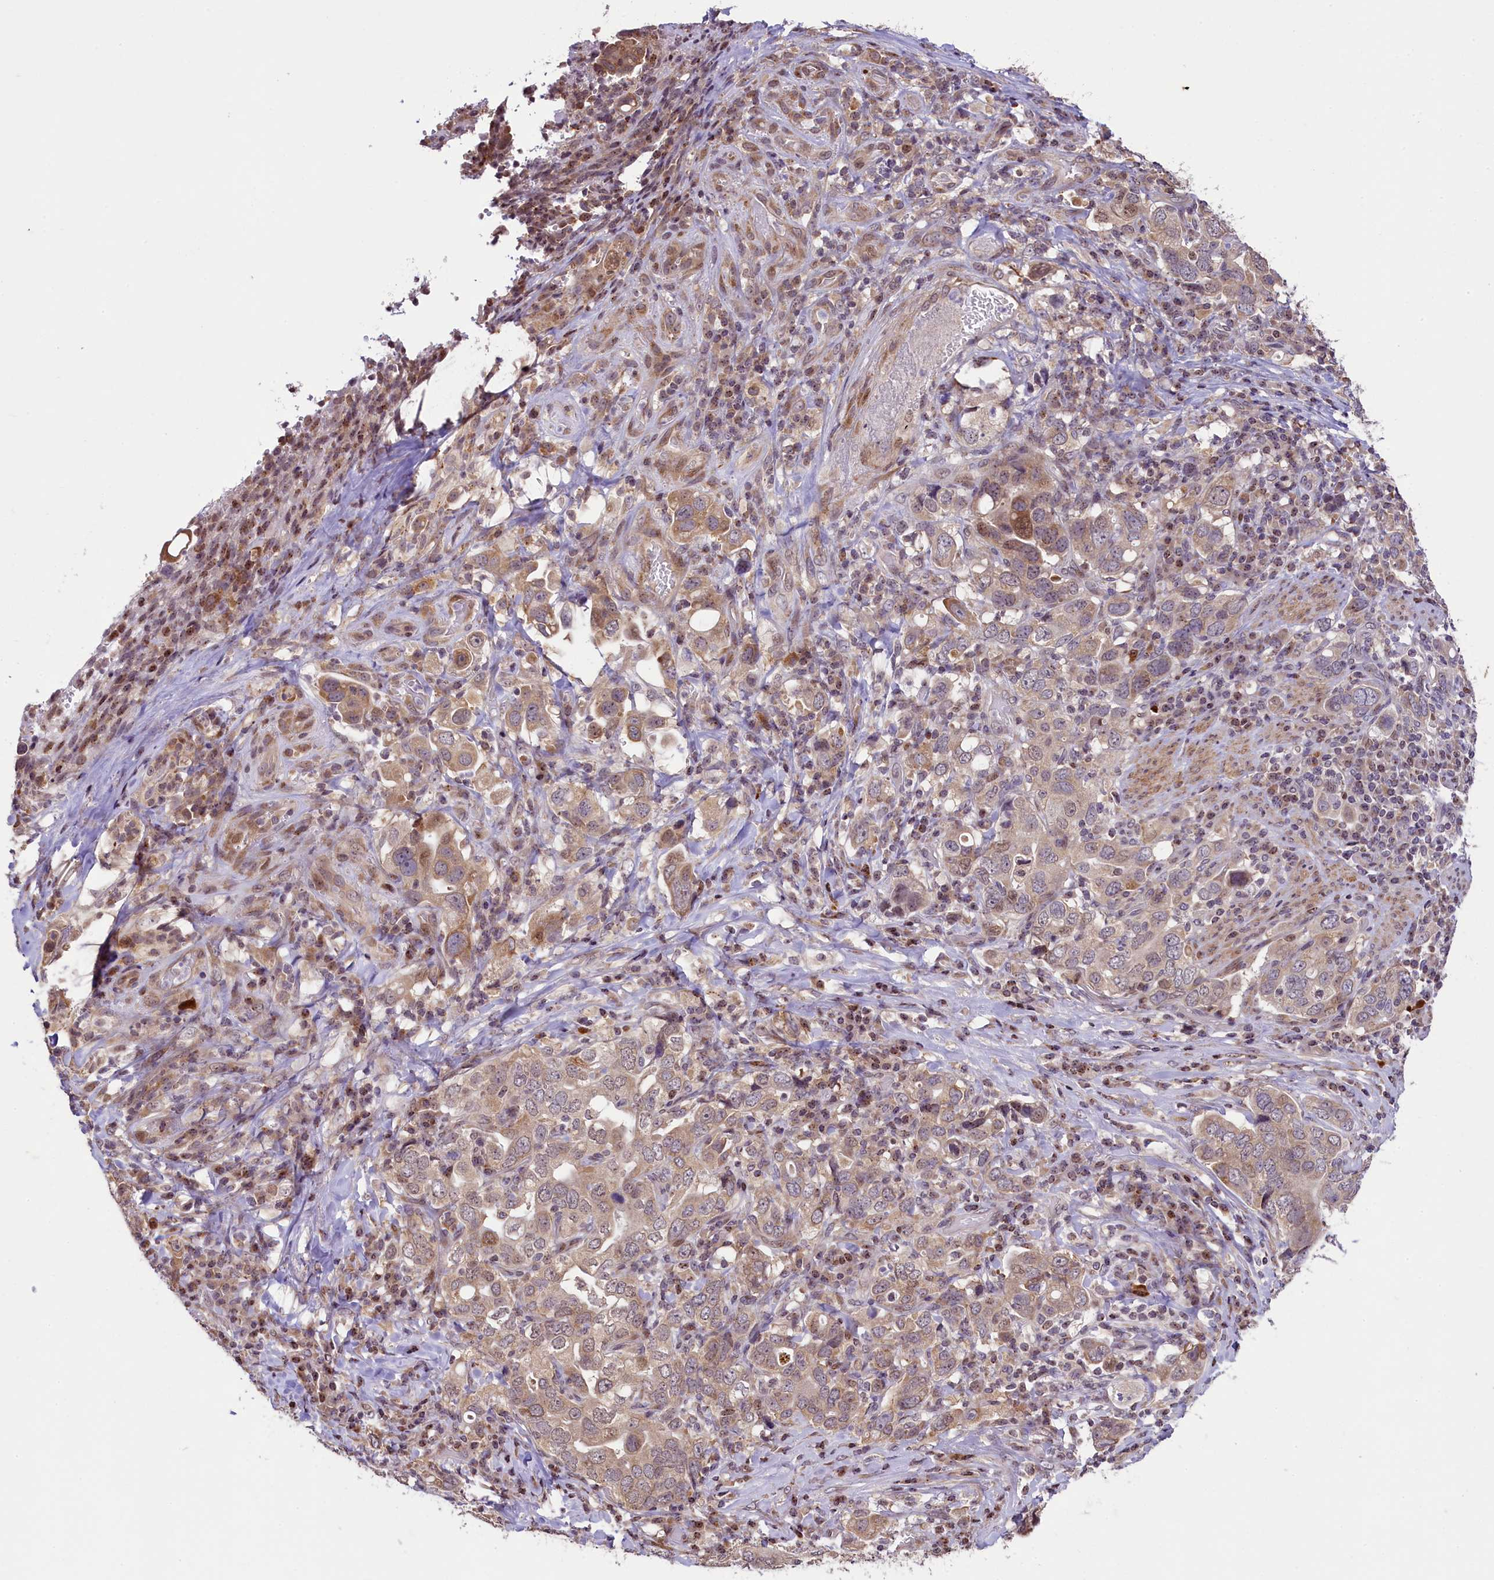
{"staining": {"intensity": "weak", "quantity": ">75%", "location": "cytoplasmic/membranous"}, "tissue": "stomach cancer", "cell_type": "Tumor cells", "image_type": "cancer", "snomed": [{"axis": "morphology", "description": "Adenocarcinoma, NOS"}, {"axis": "topography", "description": "Stomach, upper"}], "caption": "Stomach cancer stained with a protein marker displays weak staining in tumor cells.", "gene": "RBBP8", "patient": {"sex": "male", "age": 62}}